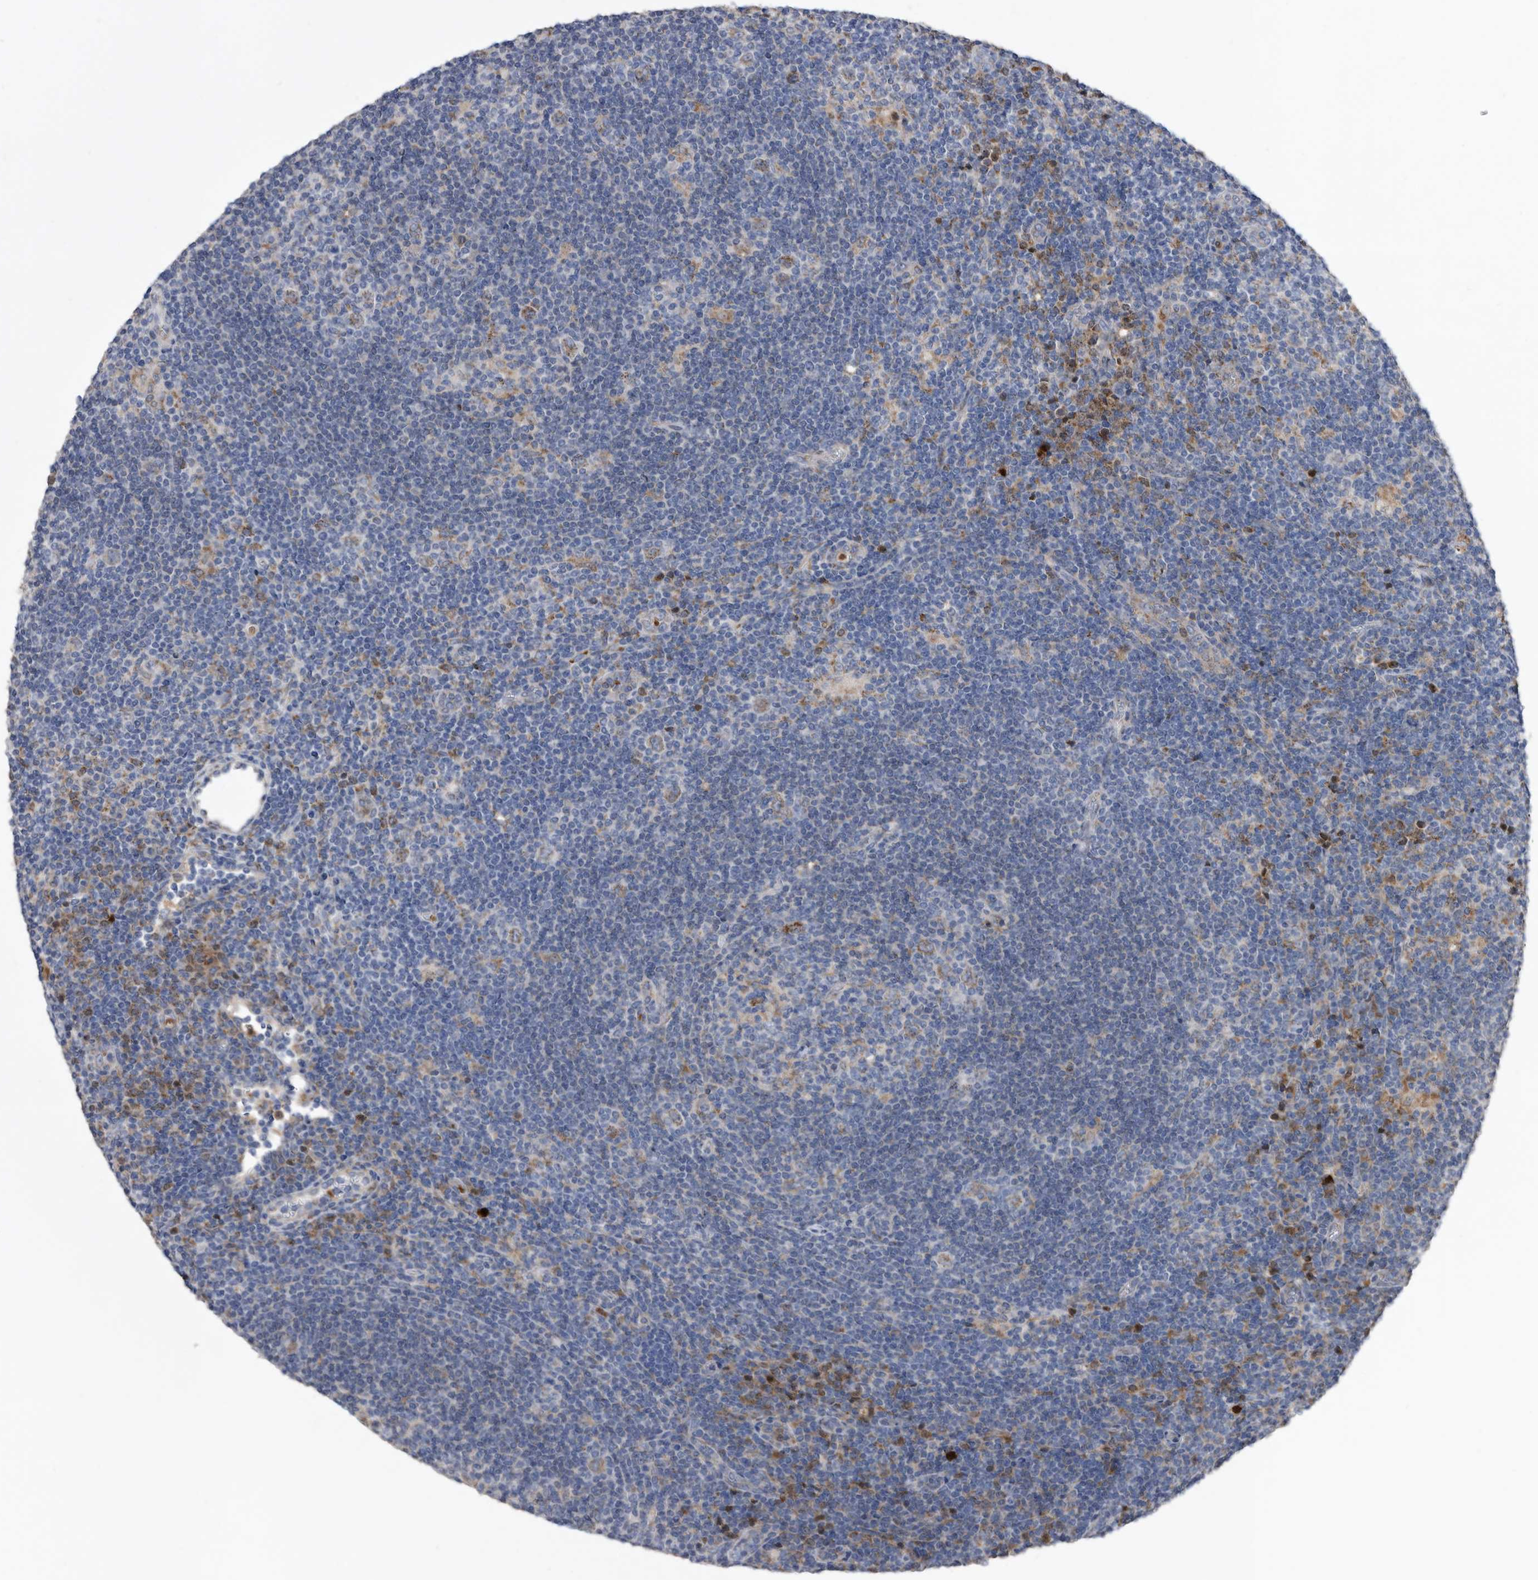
{"staining": {"intensity": "weak", "quantity": ">75%", "location": "cytoplasmic/membranous"}, "tissue": "lymphoma", "cell_type": "Tumor cells", "image_type": "cancer", "snomed": [{"axis": "morphology", "description": "Hodgkin's disease, NOS"}, {"axis": "topography", "description": "Lymph node"}], "caption": "Weak cytoplasmic/membranous expression for a protein is present in about >75% of tumor cells of lymphoma using IHC.", "gene": "CRISPLD2", "patient": {"sex": "female", "age": 57}}